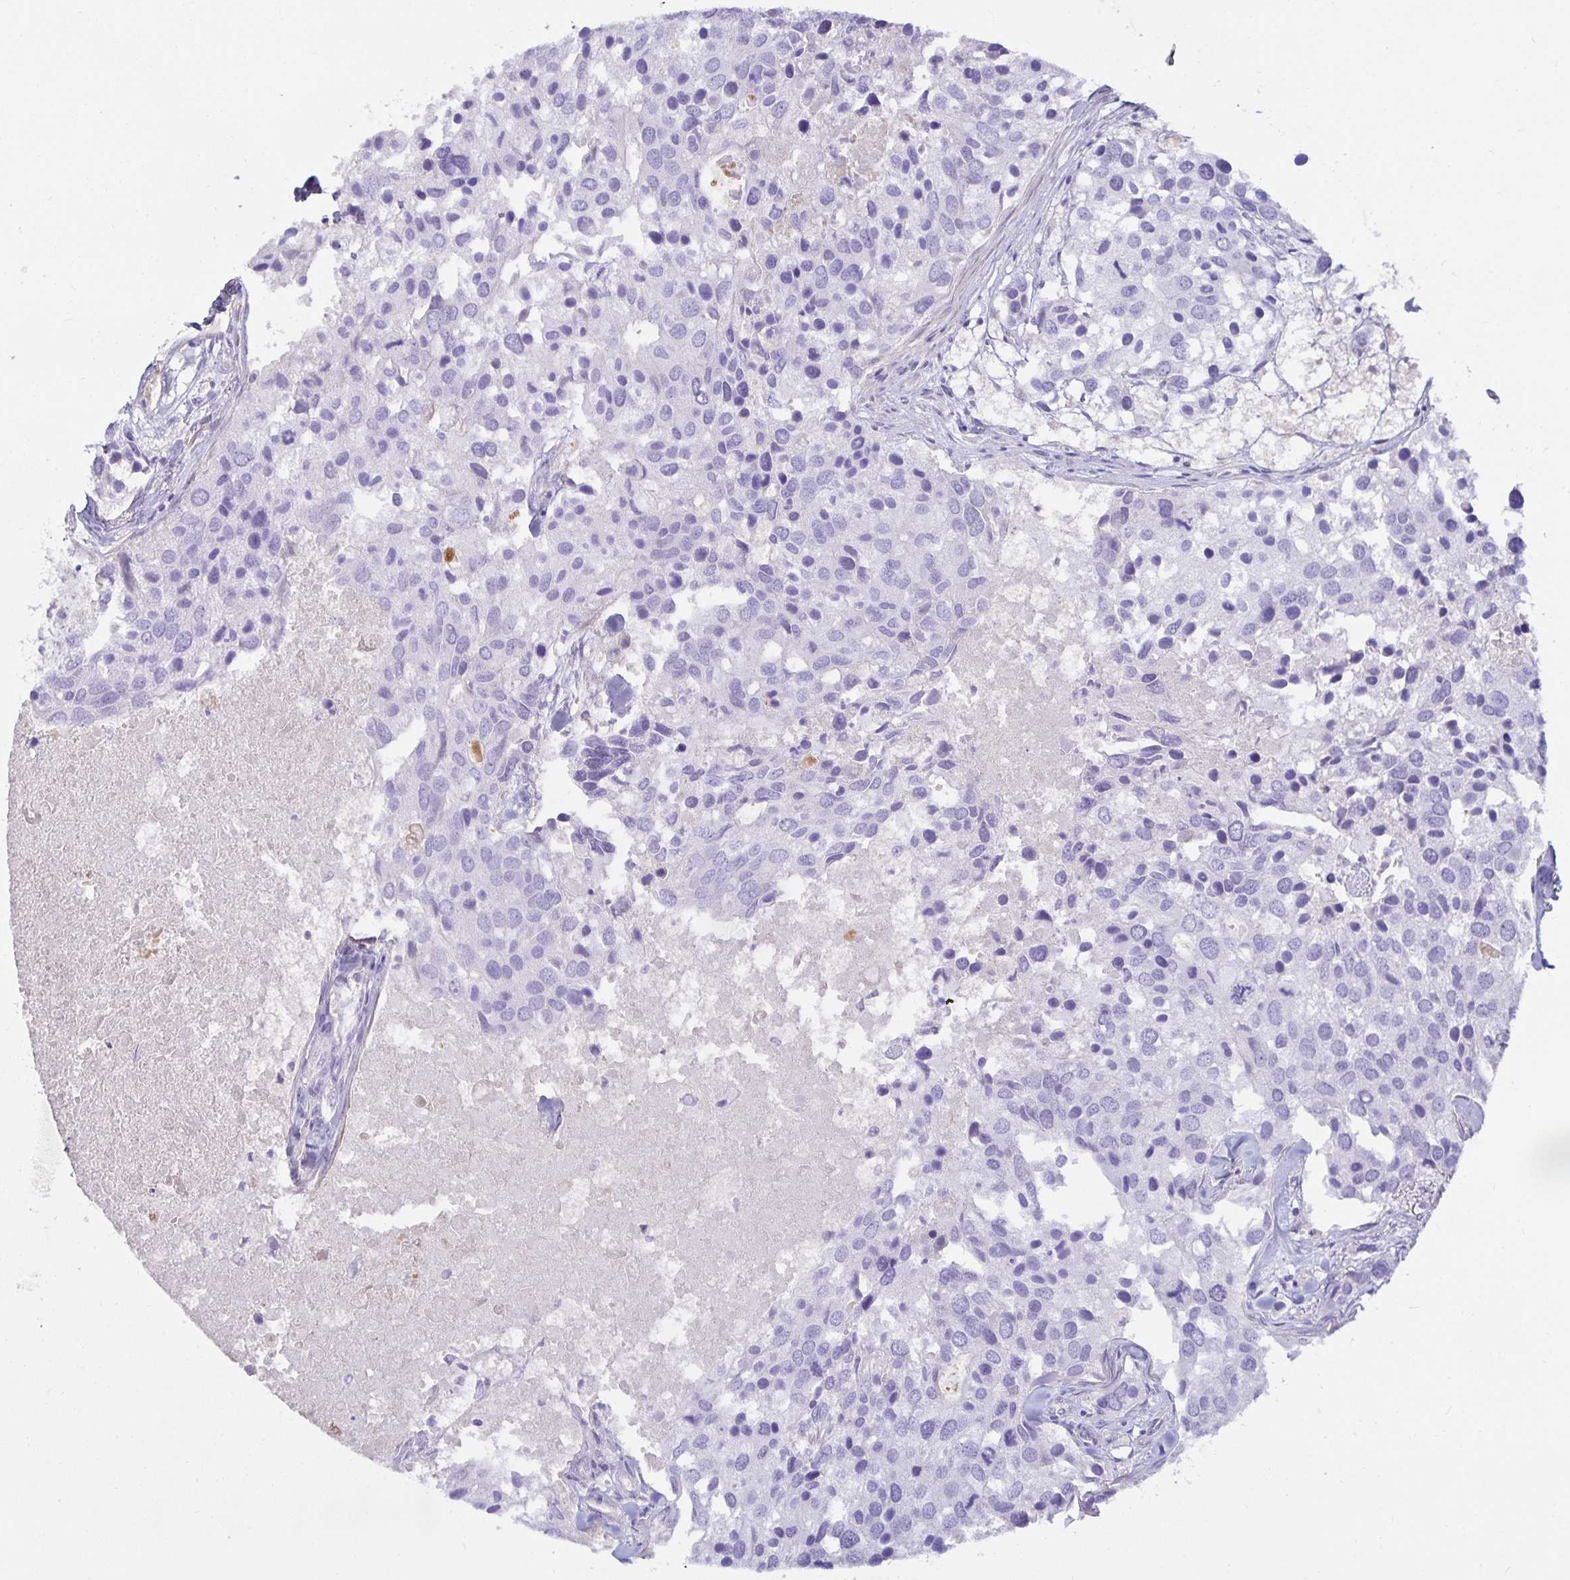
{"staining": {"intensity": "negative", "quantity": "none", "location": "none"}, "tissue": "breast cancer", "cell_type": "Tumor cells", "image_type": "cancer", "snomed": [{"axis": "morphology", "description": "Duct carcinoma"}, {"axis": "topography", "description": "Breast"}], "caption": "This is an immunohistochemistry (IHC) image of human breast cancer. There is no expression in tumor cells.", "gene": "SPAG4", "patient": {"sex": "female", "age": 83}}